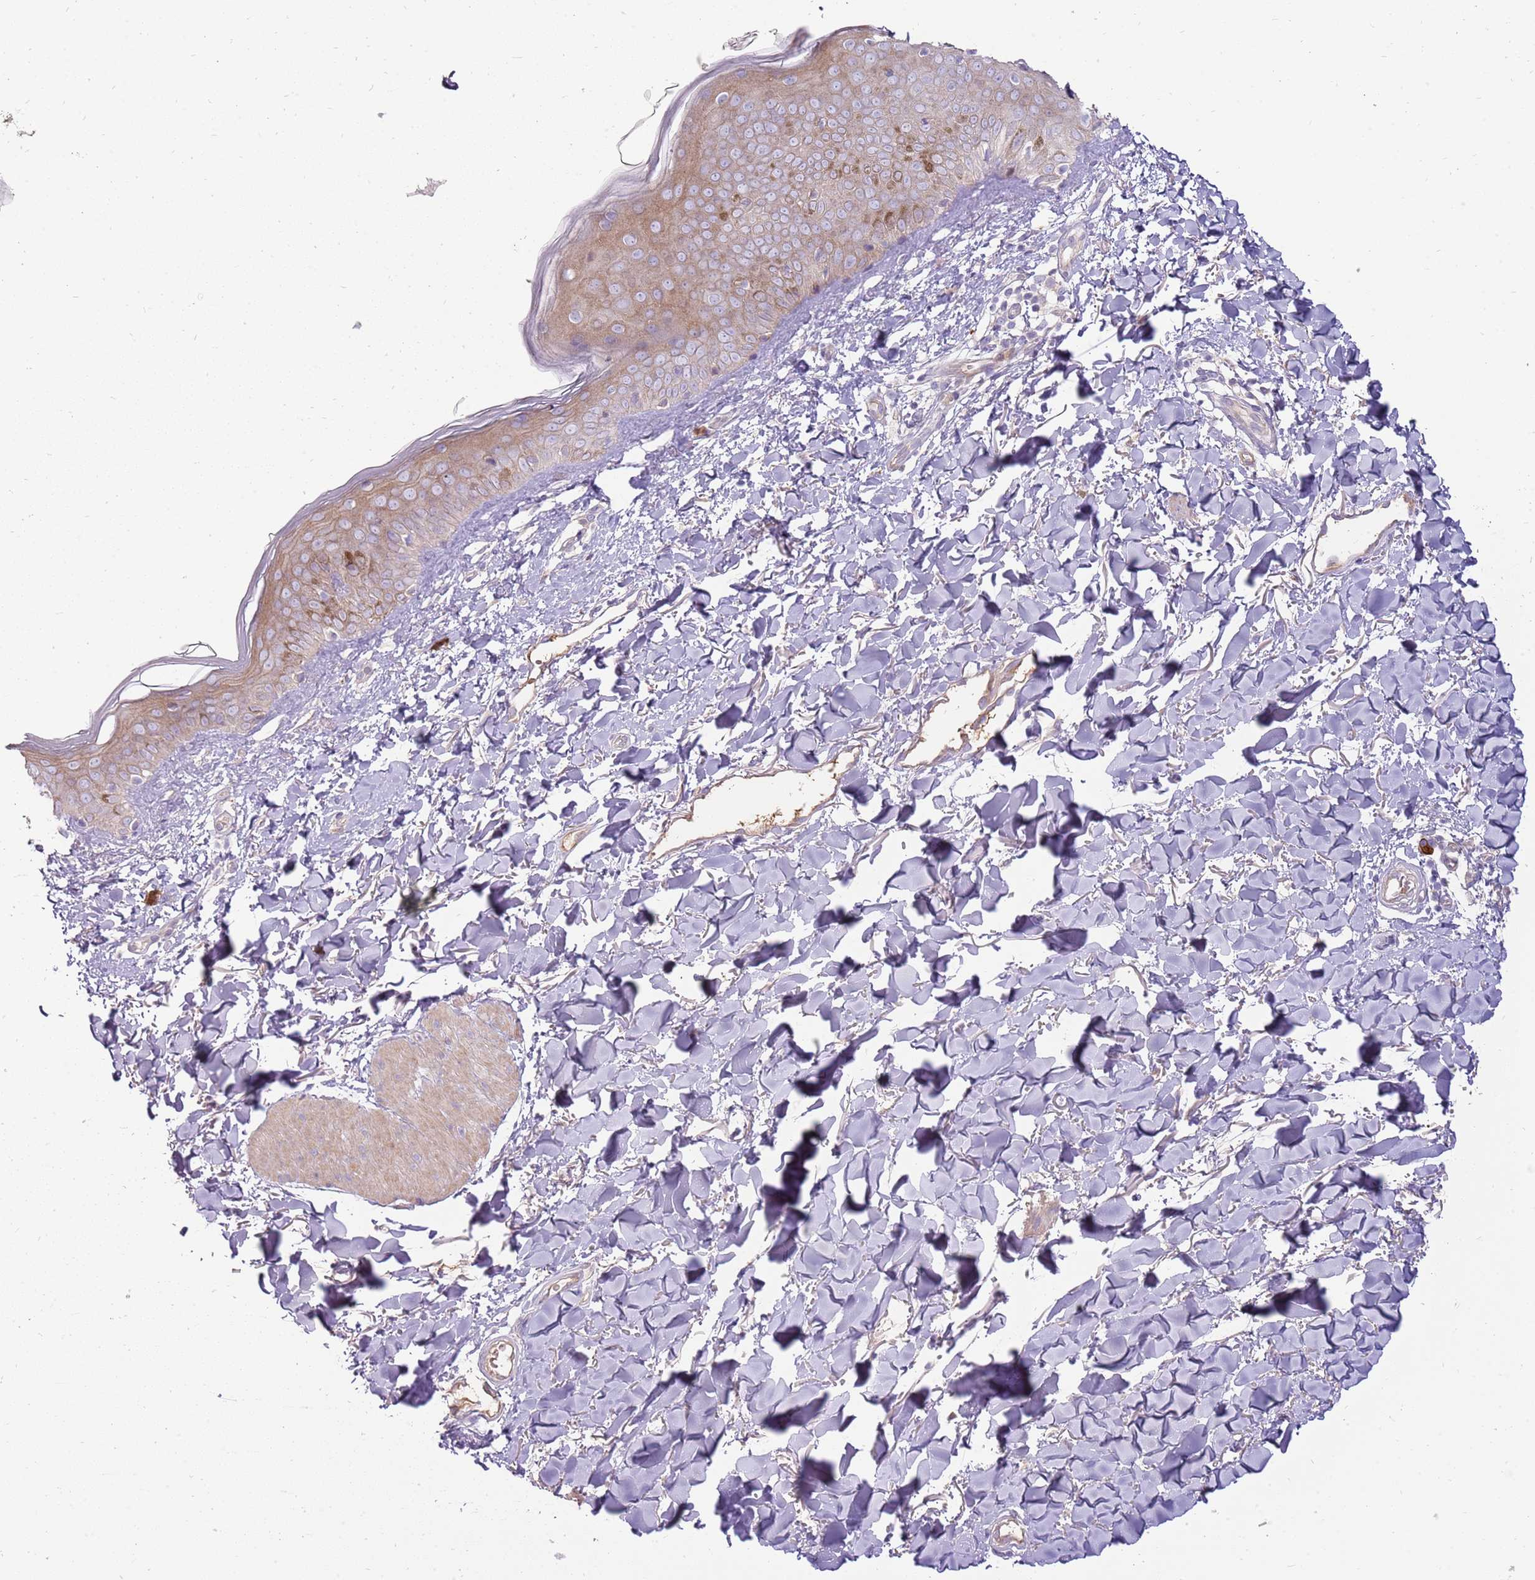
{"staining": {"intensity": "weak", "quantity": "25%-75%", "location": "cytoplasmic/membranous"}, "tissue": "skin", "cell_type": "Fibroblasts", "image_type": "normal", "snomed": [{"axis": "morphology", "description": "Normal tissue, NOS"}, {"axis": "topography", "description": "Skin"}], "caption": "This photomicrograph demonstrates IHC staining of benign human skin, with low weak cytoplasmic/membranous staining in approximately 25%-75% of fibroblasts.", "gene": "MCUB", "patient": {"sex": "female", "age": 58}}